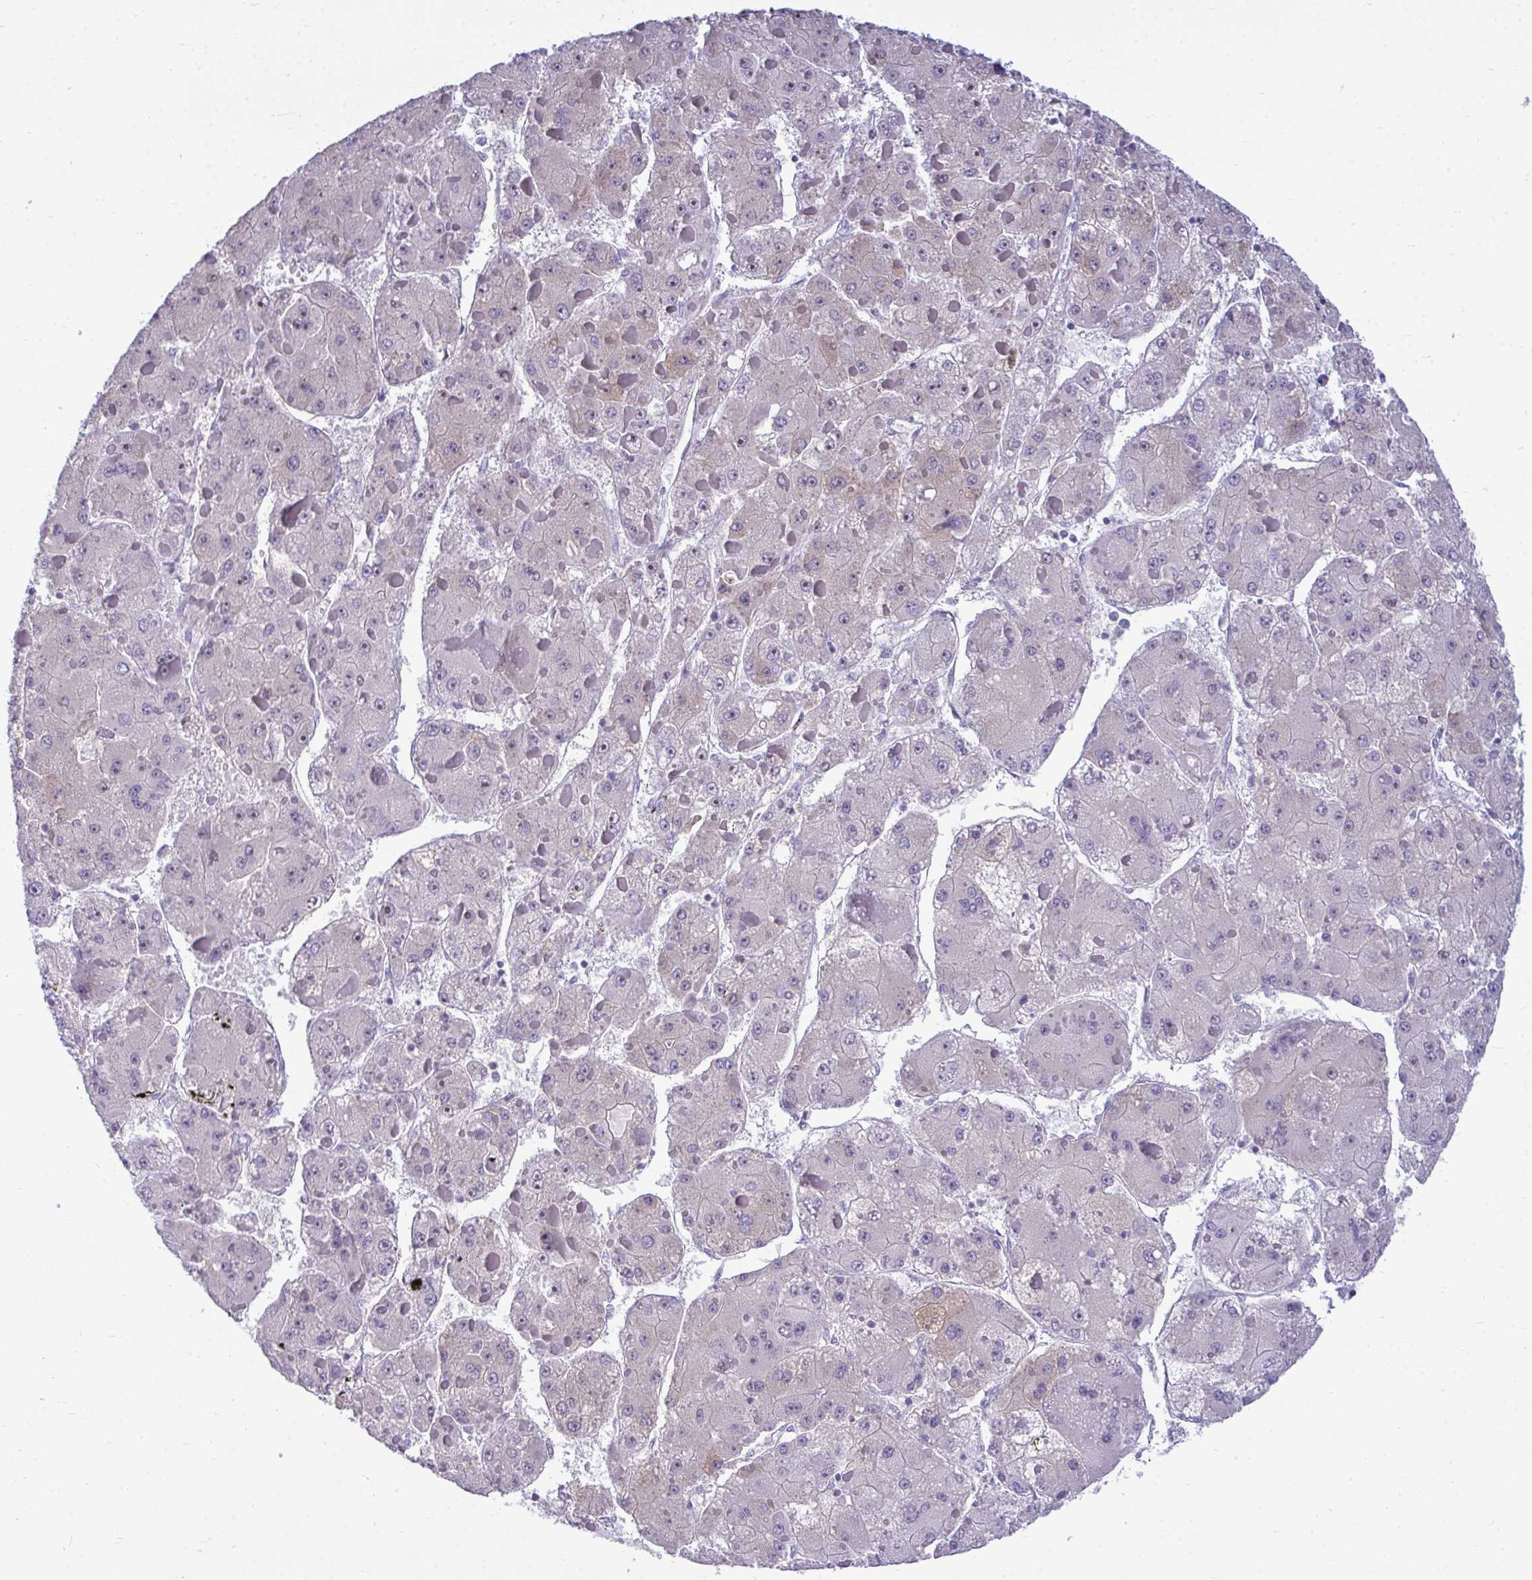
{"staining": {"intensity": "negative", "quantity": "none", "location": "none"}, "tissue": "liver cancer", "cell_type": "Tumor cells", "image_type": "cancer", "snomed": [{"axis": "morphology", "description": "Carcinoma, Hepatocellular, NOS"}, {"axis": "topography", "description": "Liver"}], "caption": "Immunohistochemistry (IHC) histopathology image of human liver cancer (hepatocellular carcinoma) stained for a protein (brown), which displays no positivity in tumor cells.", "gene": "PIGK", "patient": {"sex": "female", "age": 73}}